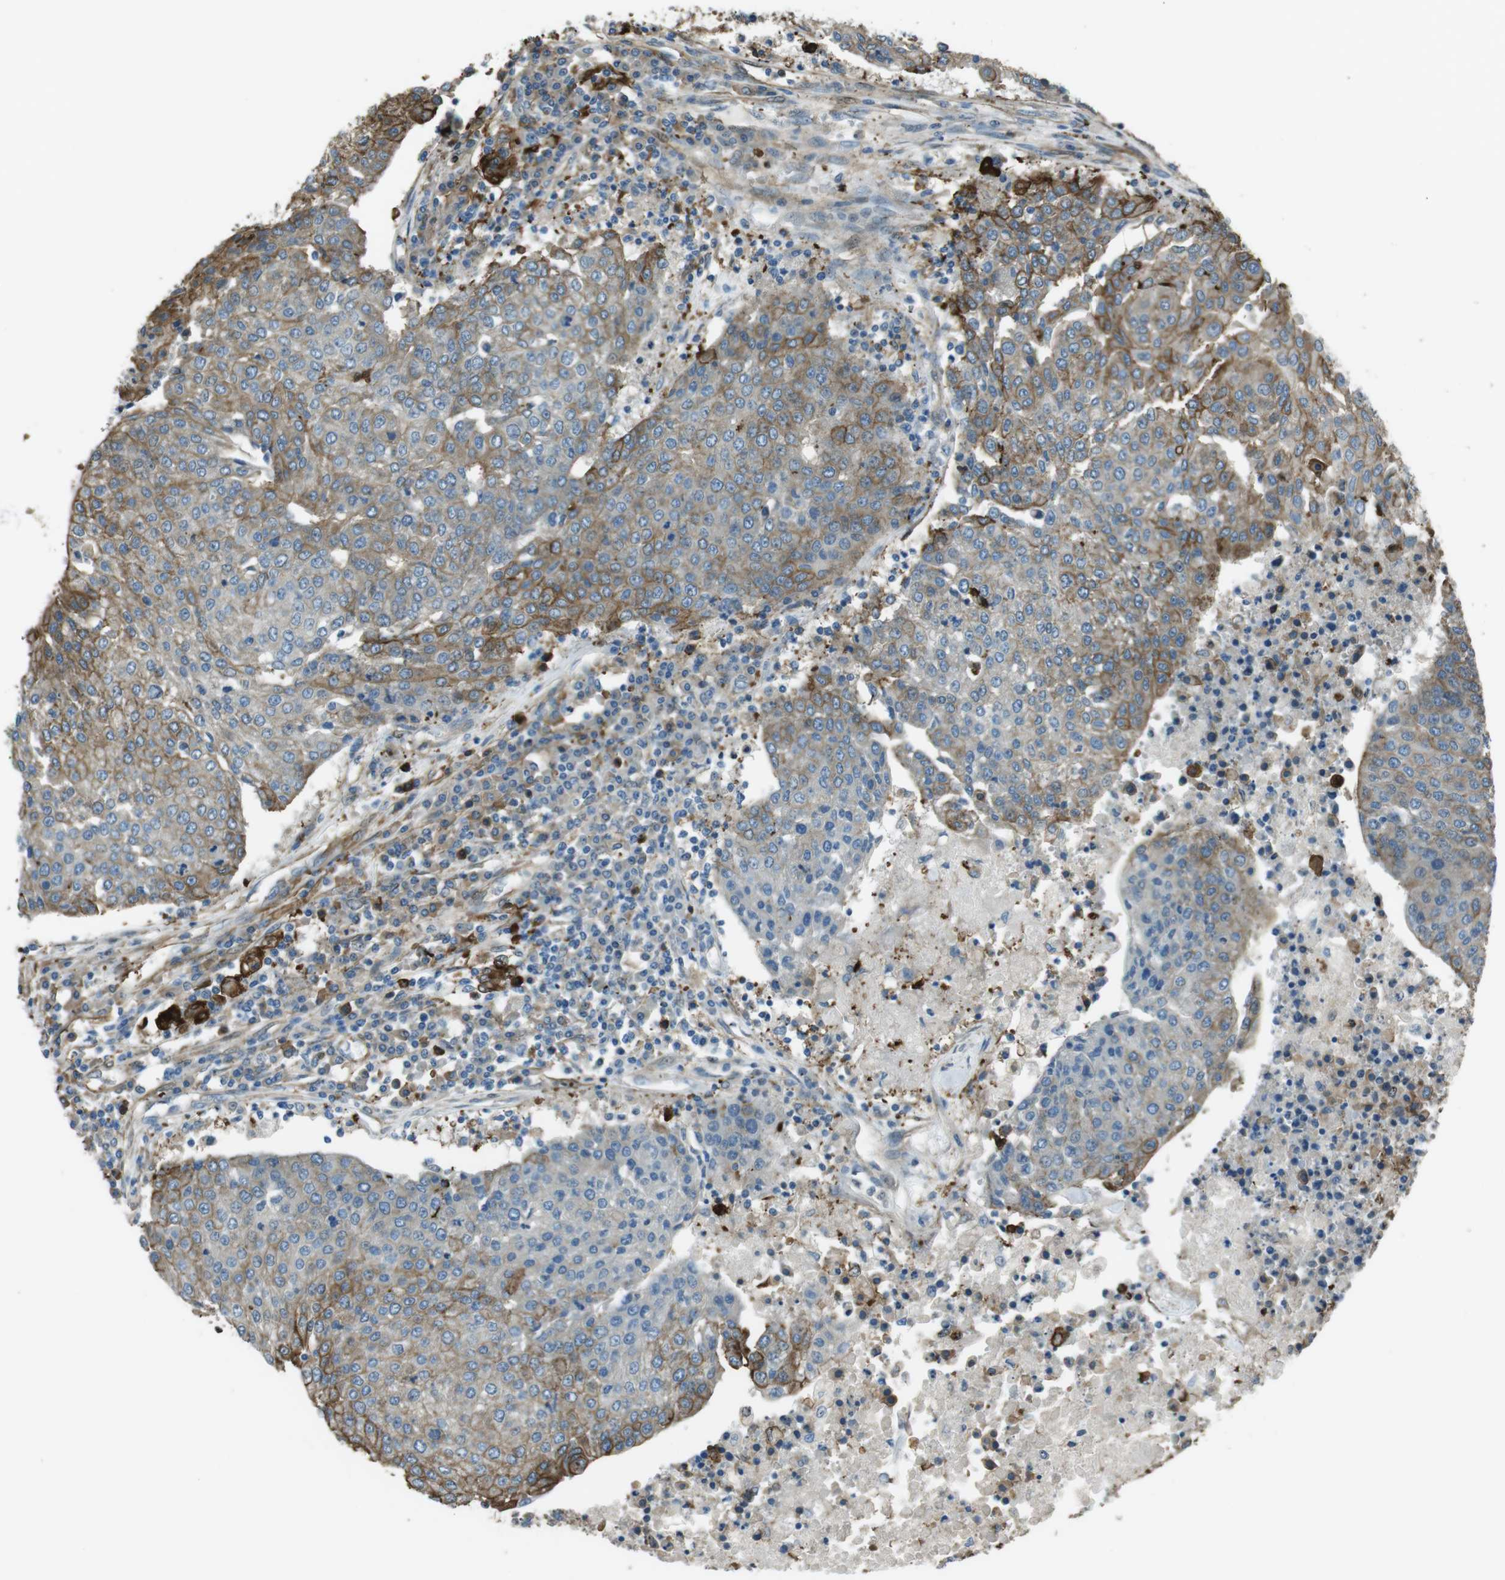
{"staining": {"intensity": "moderate", "quantity": "25%-75%", "location": "cytoplasmic/membranous"}, "tissue": "urothelial cancer", "cell_type": "Tumor cells", "image_type": "cancer", "snomed": [{"axis": "morphology", "description": "Urothelial carcinoma, High grade"}, {"axis": "topography", "description": "Urinary bladder"}], "caption": "Immunohistochemistry (IHC) micrograph of urothelial cancer stained for a protein (brown), which demonstrates medium levels of moderate cytoplasmic/membranous positivity in about 25%-75% of tumor cells.", "gene": "SFT2D1", "patient": {"sex": "female", "age": 85}}